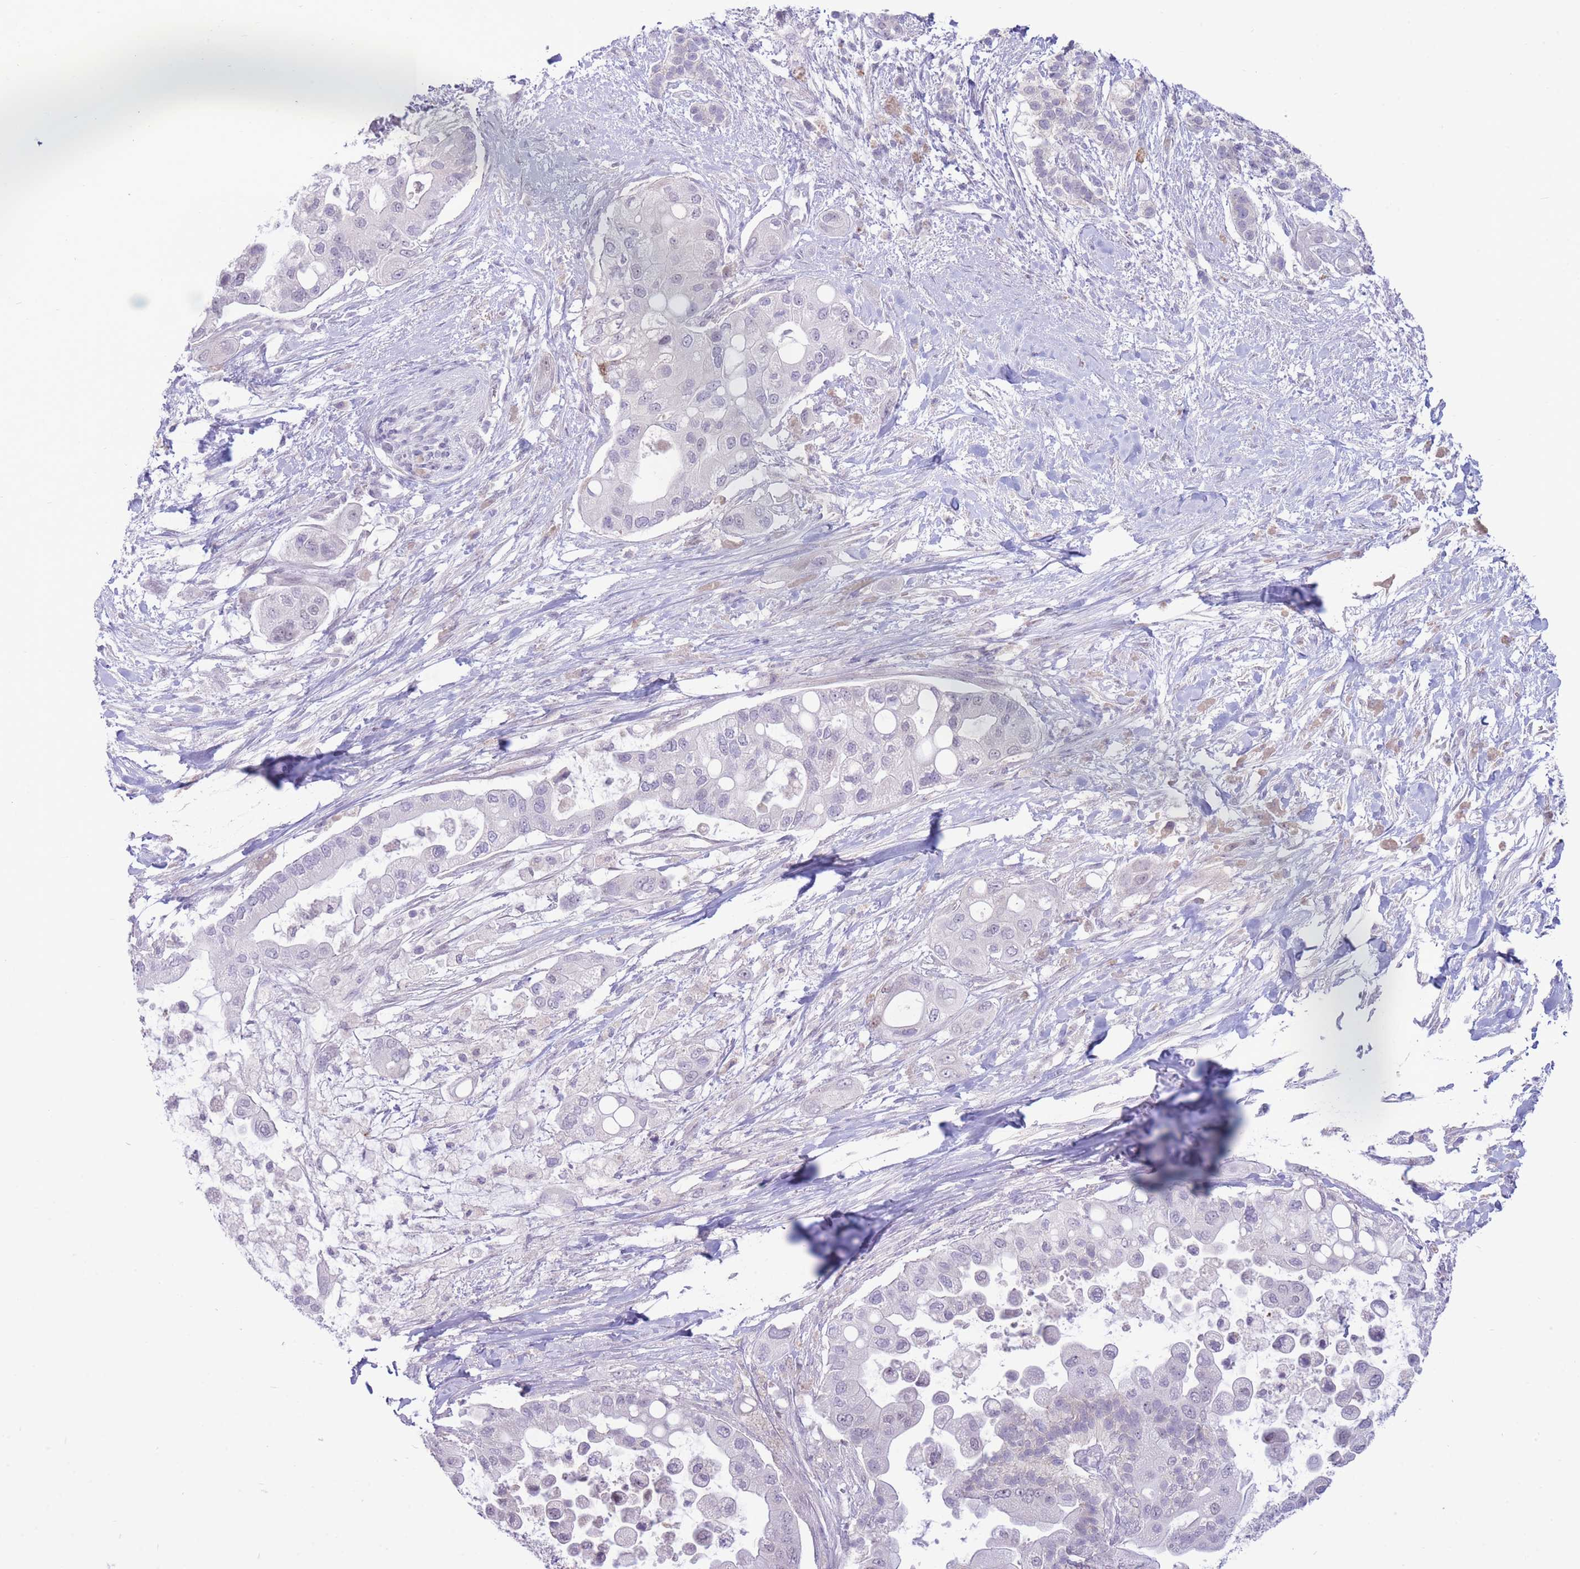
{"staining": {"intensity": "moderate", "quantity": "<25%", "location": "cytoplasmic/membranous,nuclear"}, "tissue": "pancreatic cancer", "cell_type": "Tumor cells", "image_type": "cancer", "snomed": [{"axis": "morphology", "description": "Adenocarcinoma, NOS"}, {"axis": "topography", "description": "Pancreas"}], "caption": "Human pancreatic cancer stained with a protein marker exhibits moderate staining in tumor cells.", "gene": "FBXO46", "patient": {"sex": "male", "age": 57}}